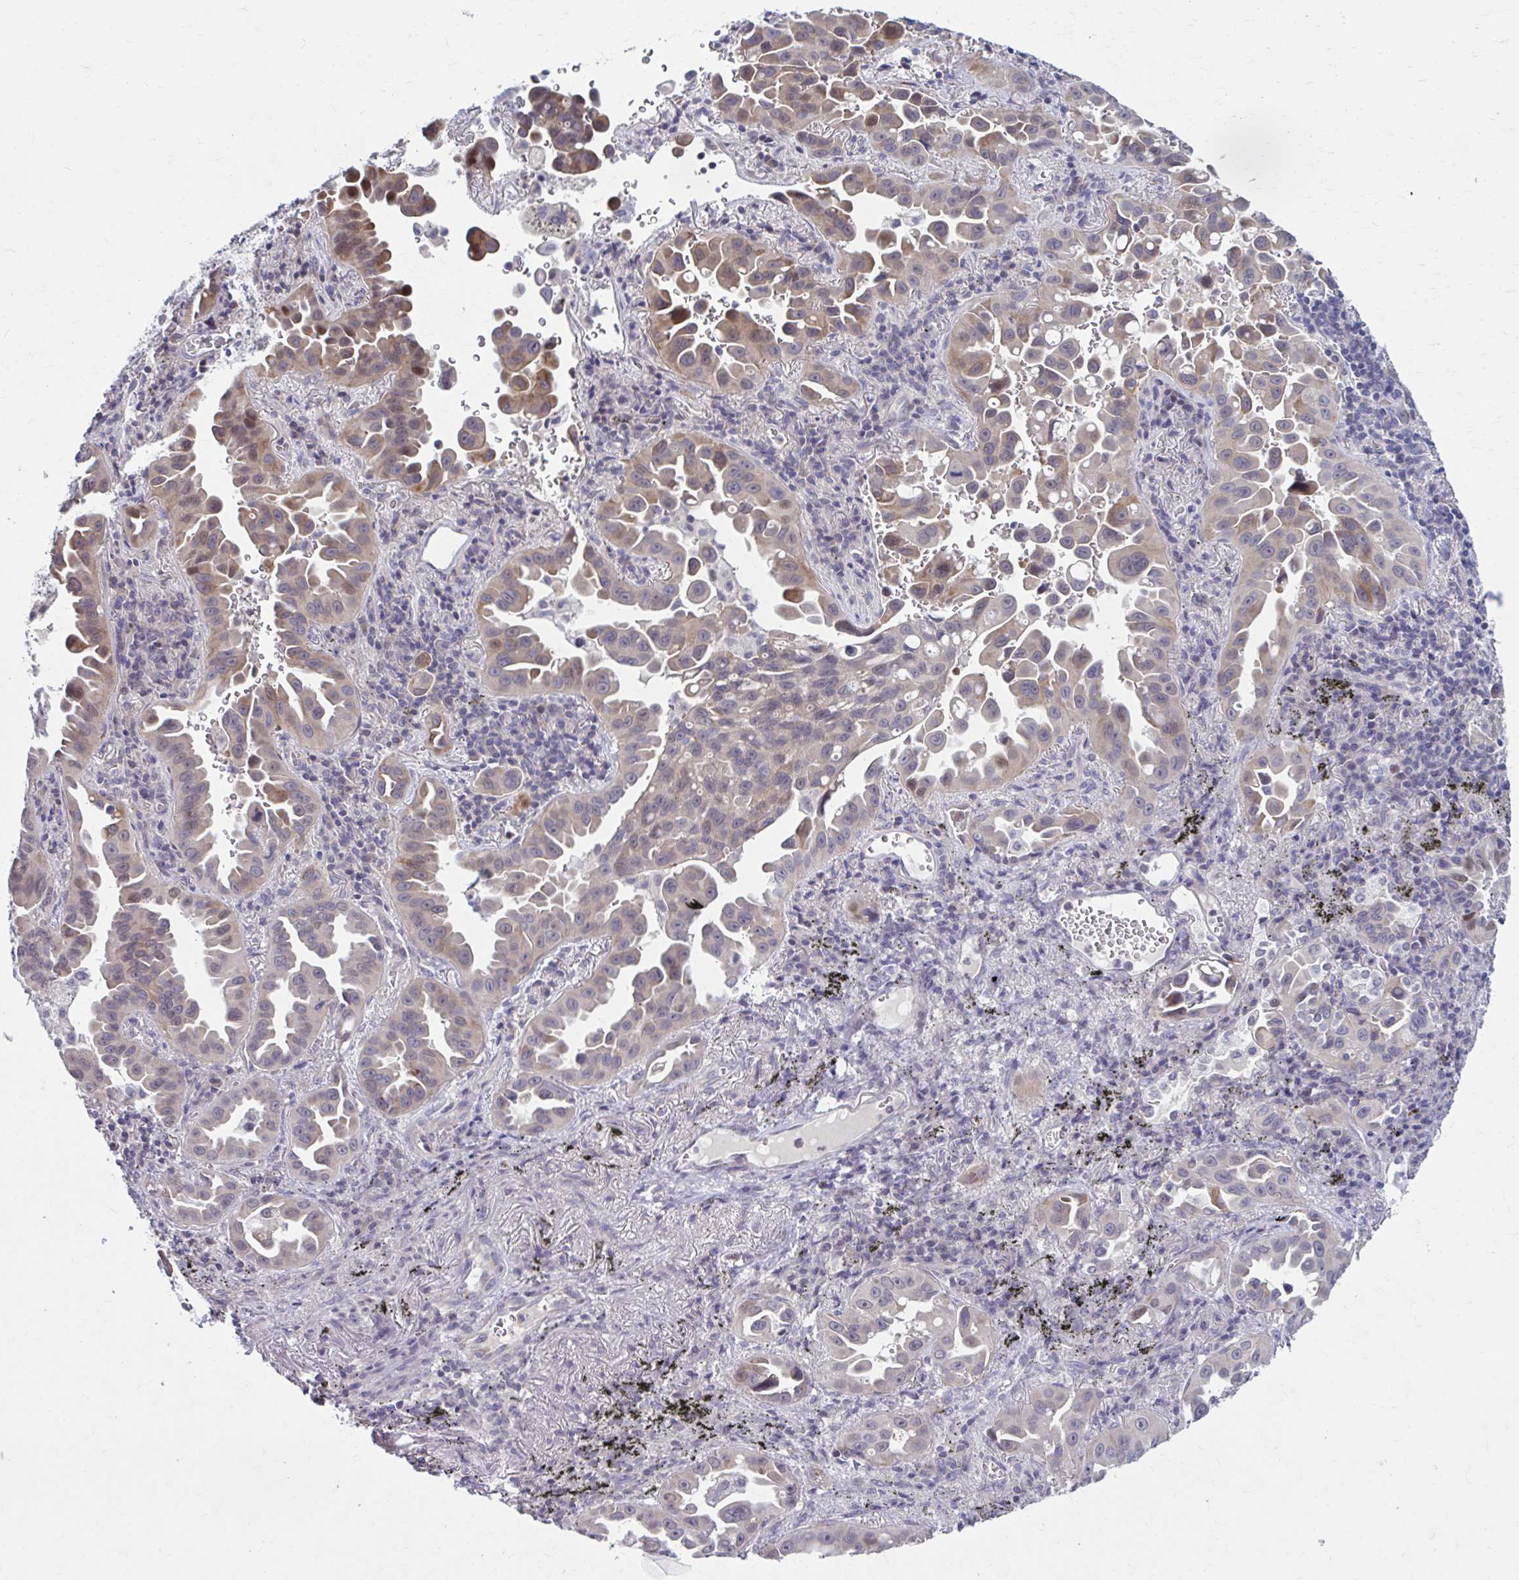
{"staining": {"intensity": "moderate", "quantity": "25%-75%", "location": "cytoplasmic/membranous,nuclear"}, "tissue": "lung cancer", "cell_type": "Tumor cells", "image_type": "cancer", "snomed": [{"axis": "morphology", "description": "Adenocarcinoma, NOS"}, {"axis": "topography", "description": "Lung"}], "caption": "Immunohistochemical staining of lung adenocarcinoma shows medium levels of moderate cytoplasmic/membranous and nuclear protein expression in about 25%-75% of tumor cells.", "gene": "CHST3", "patient": {"sex": "male", "age": 68}}